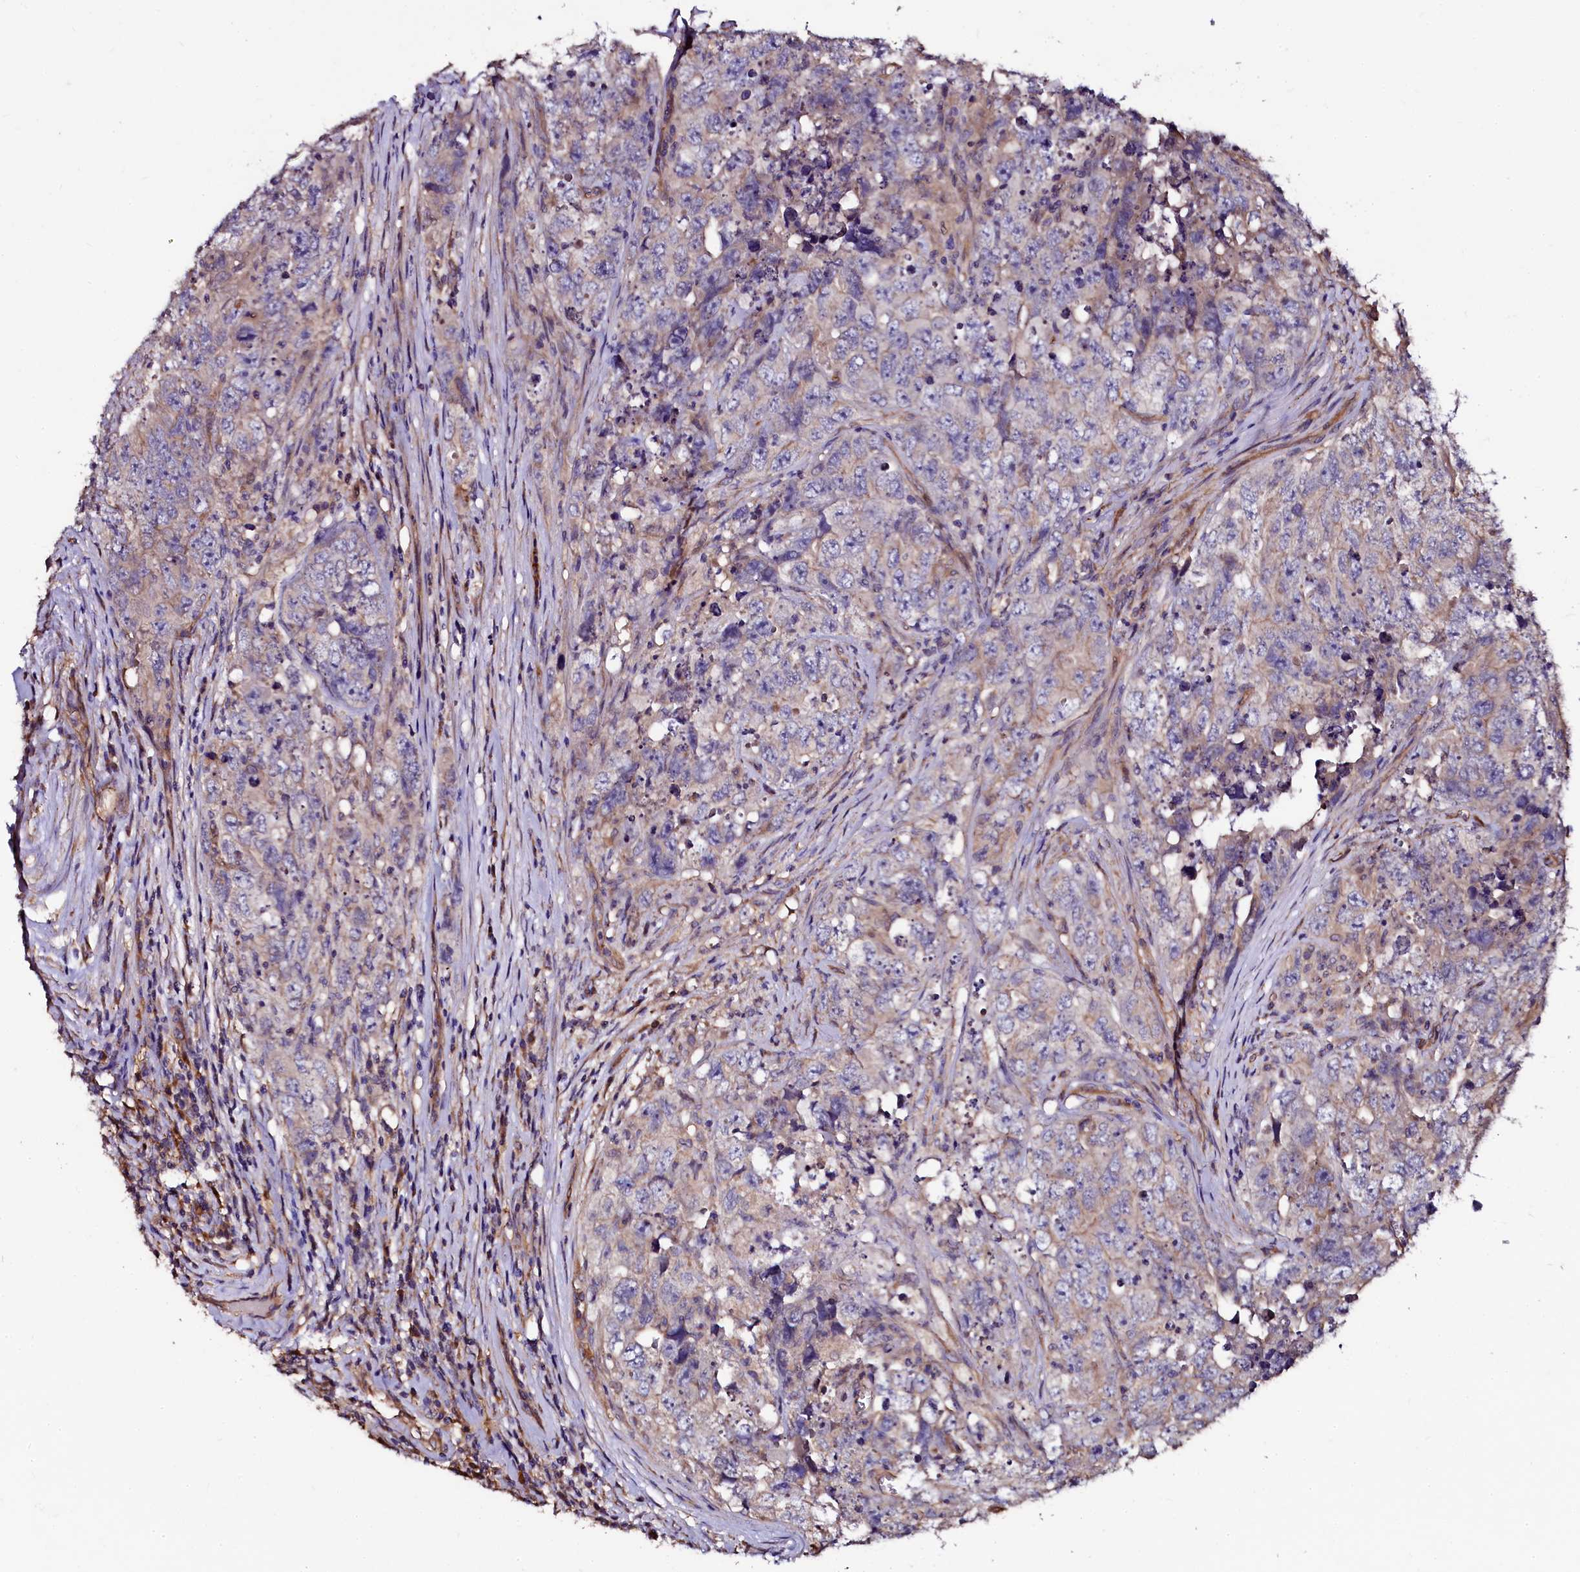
{"staining": {"intensity": "negative", "quantity": "none", "location": "none"}, "tissue": "testis cancer", "cell_type": "Tumor cells", "image_type": "cancer", "snomed": [{"axis": "morphology", "description": "Seminoma, NOS"}, {"axis": "morphology", "description": "Carcinoma, Embryonal, NOS"}, {"axis": "topography", "description": "Testis"}], "caption": "IHC image of testis cancer stained for a protein (brown), which shows no staining in tumor cells. Nuclei are stained in blue.", "gene": "APPL2", "patient": {"sex": "male", "age": 43}}